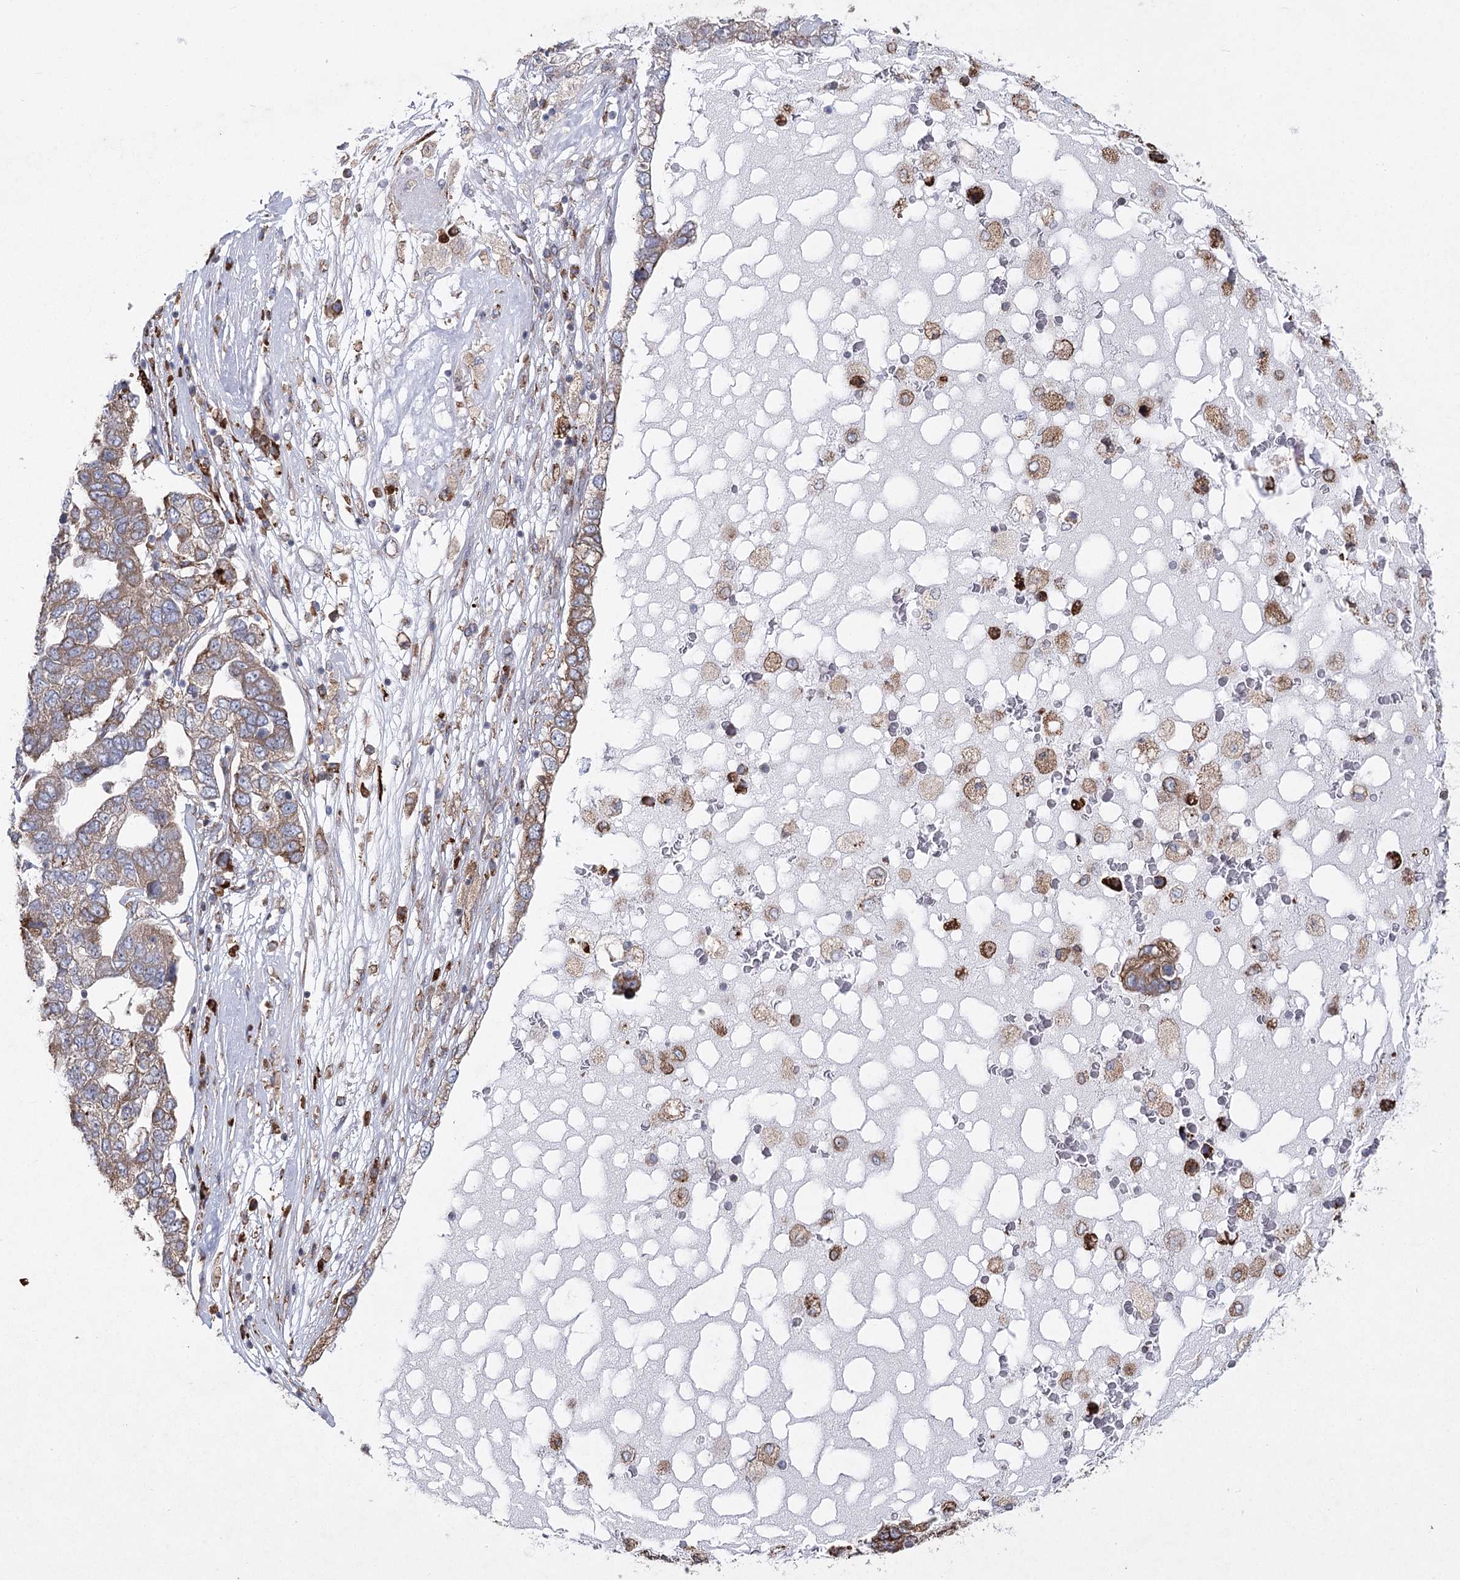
{"staining": {"intensity": "moderate", "quantity": ">75%", "location": "cytoplasmic/membranous"}, "tissue": "pancreatic cancer", "cell_type": "Tumor cells", "image_type": "cancer", "snomed": [{"axis": "morphology", "description": "Adenocarcinoma, NOS"}, {"axis": "topography", "description": "Pancreas"}], "caption": "Immunohistochemical staining of human adenocarcinoma (pancreatic) reveals medium levels of moderate cytoplasmic/membranous protein positivity in approximately >75% of tumor cells. Nuclei are stained in blue.", "gene": "NHLRC2", "patient": {"sex": "female", "age": 61}}